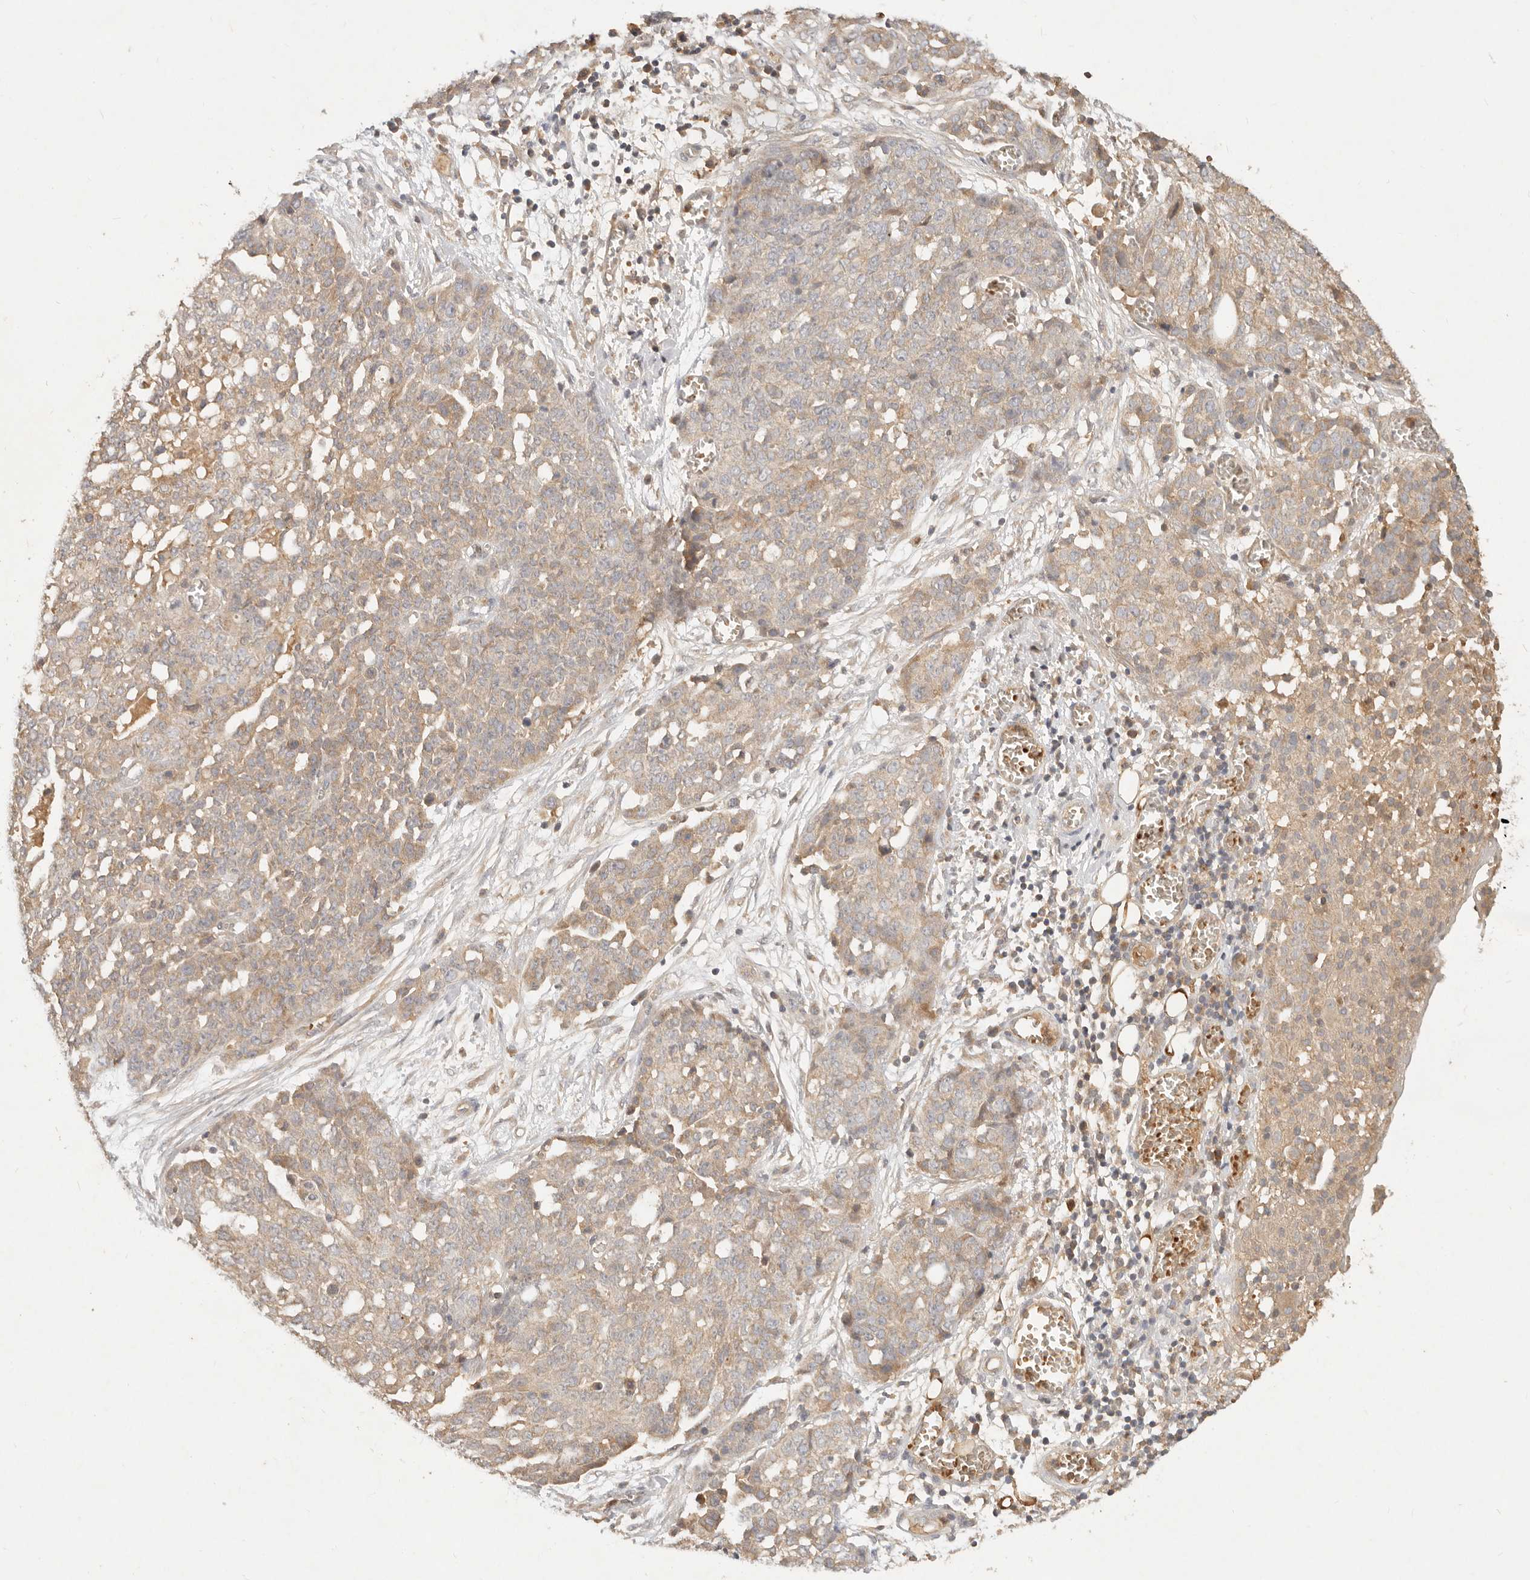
{"staining": {"intensity": "weak", "quantity": "25%-75%", "location": "cytoplasmic/membranous"}, "tissue": "ovarian cancer", "cell_type": "Tumor cells", "image_type": "cancer", "snomed": [{"axis": "morphology", "description": "Cystadenocarcinoma, serous, NOS"}, {"axis": "topography", "description": "Soft tissue"}, {"axis": "topography", "description": "Ovary"}], "caption": "Human serous cystadenocarcinoma (ovarian) stained with a brown dye shows weak cytoplasmic/membranous positive staining in about 25%-75% of tumor cells.", "gene": "FREM2", "patient": {"sex": "female", "age": 57}}